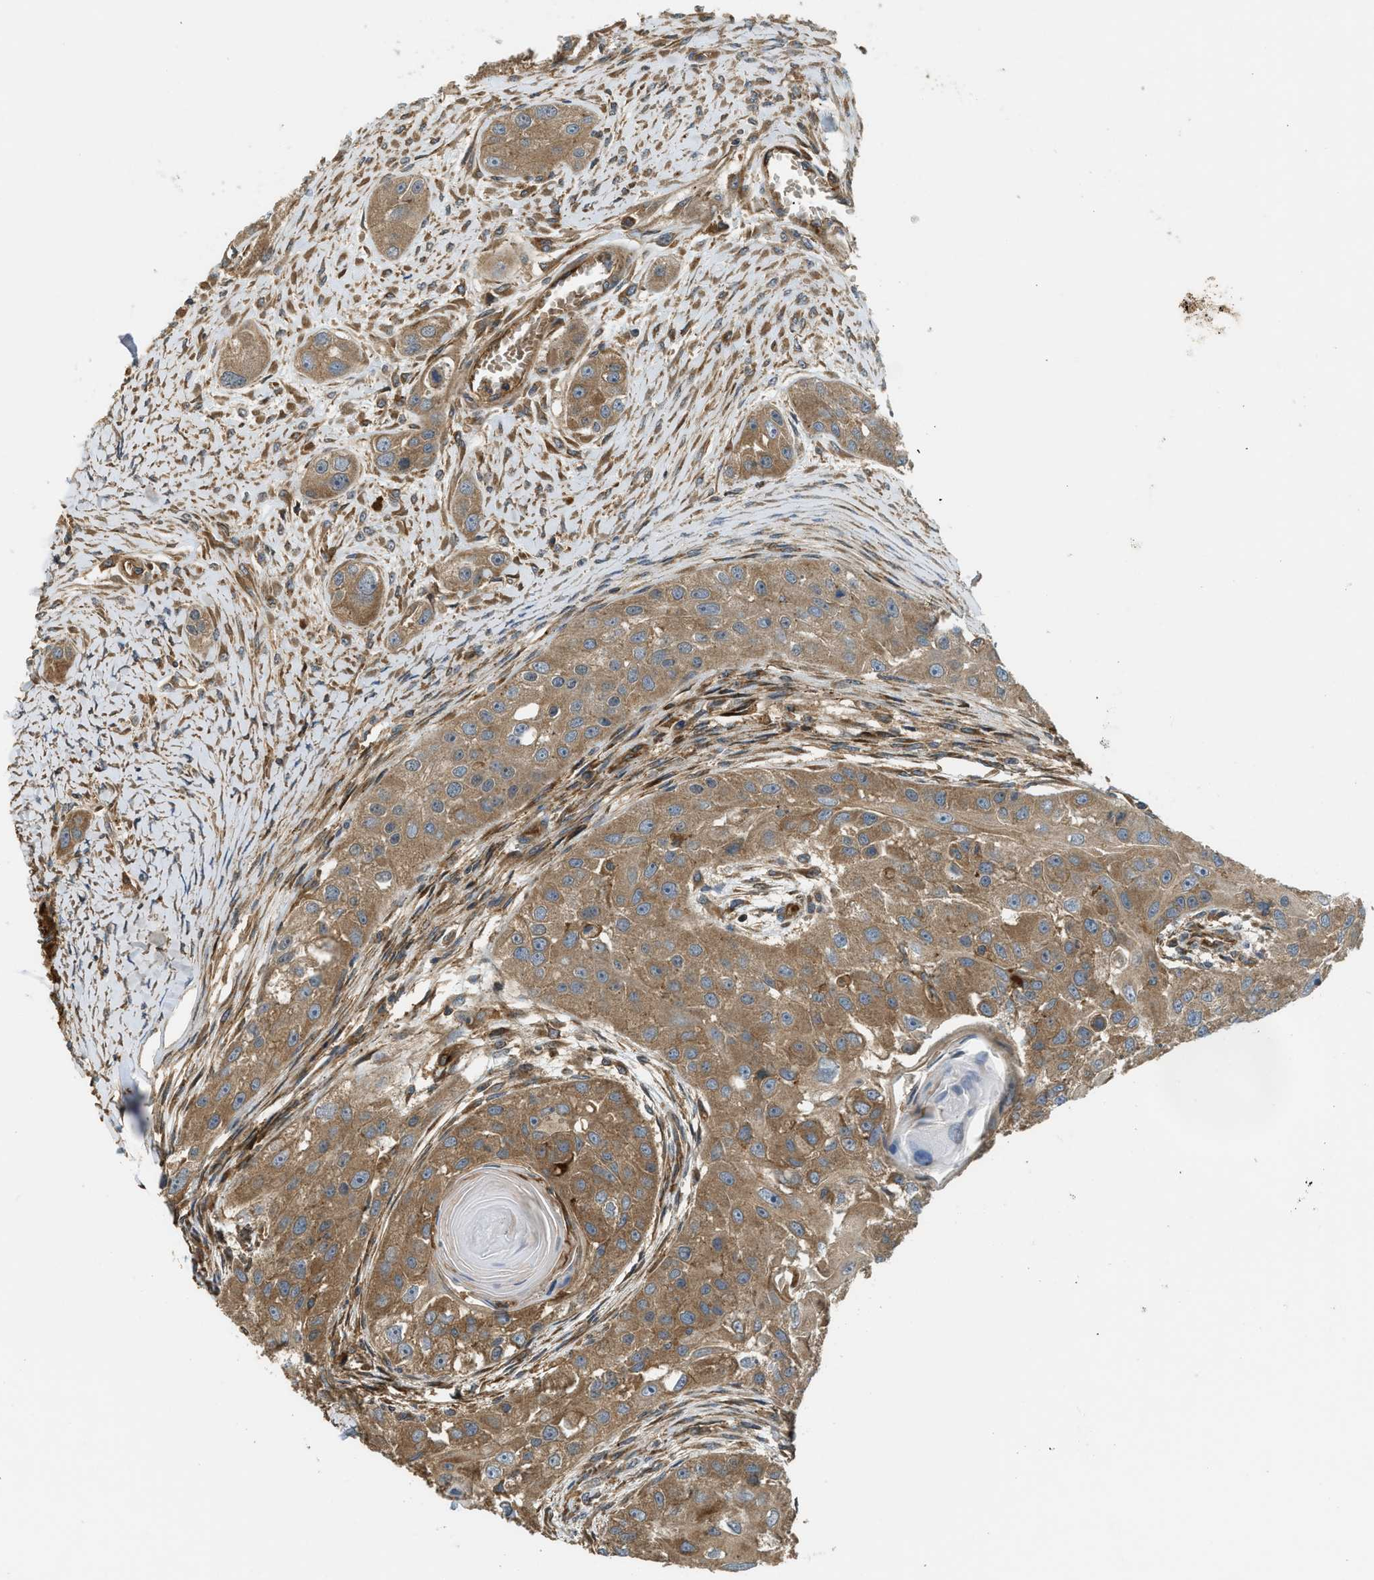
{"staining": {"intensity": "moderate", "quantity": ">75%", "location": "cytoplasmic/membranous"}, "tissue": "head and neck cancer", "cell_type": "Tumor cells", "image_type": "cancer", "snomed": [{"axis": "morphology", "description": "Normal tissue, NOS"}, {"axis": "morphology", "description": "Squamous cell carcinoma, NOS"}, {"axis": "topography", "description": "Skeletal muscle"}, {"axis": "topography", "description": "Head-Neck"}], "caption": "This is a photomicrograph of IHC staining of head and neck squamous cell carcinoma, which shows moderate positivity in the cytoplasmic/membranous of tumor cells.", "gene": "BAG4", "patient": {"sex": "male", "age": 51}}